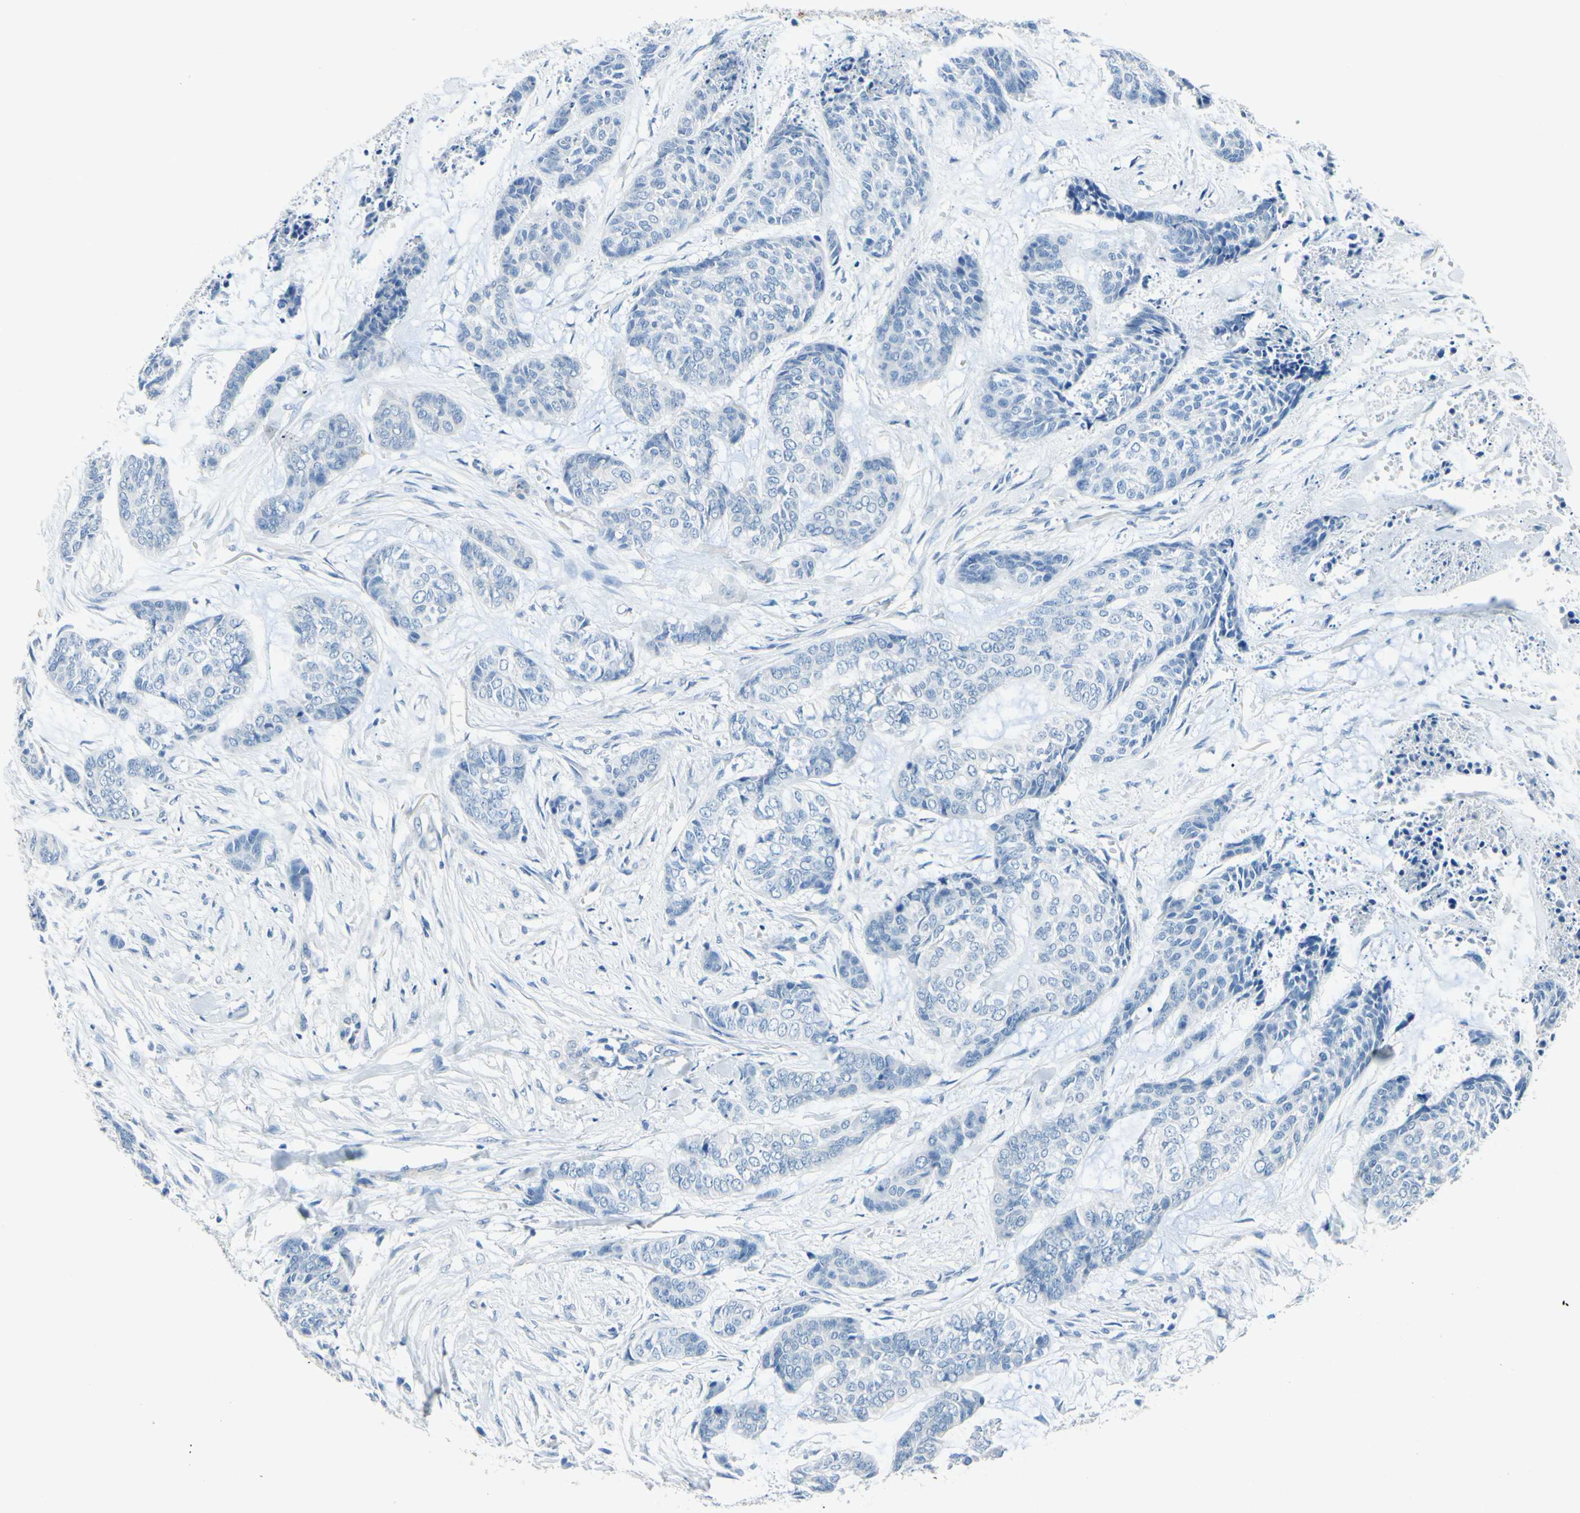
{"staining": {"intensity": "negative", "quantity": "none", "location": "none"}, "tissue": "skin cancer", "cell_type": "Tumor cells", "image_type": "cancer", "snomed": [{"axis": "morphology", "description": "Basal cell carcinoma"}, {"axis": "topography", "description": "Skin"}], "caption": "Skin cancer (basal cell carcinoma) stained for a protein using immunohistochemistry (IHC) exhibits no positivity tumor cells.", "gene": "CDH10", "patient": {"sex": "female", "age": 64}}